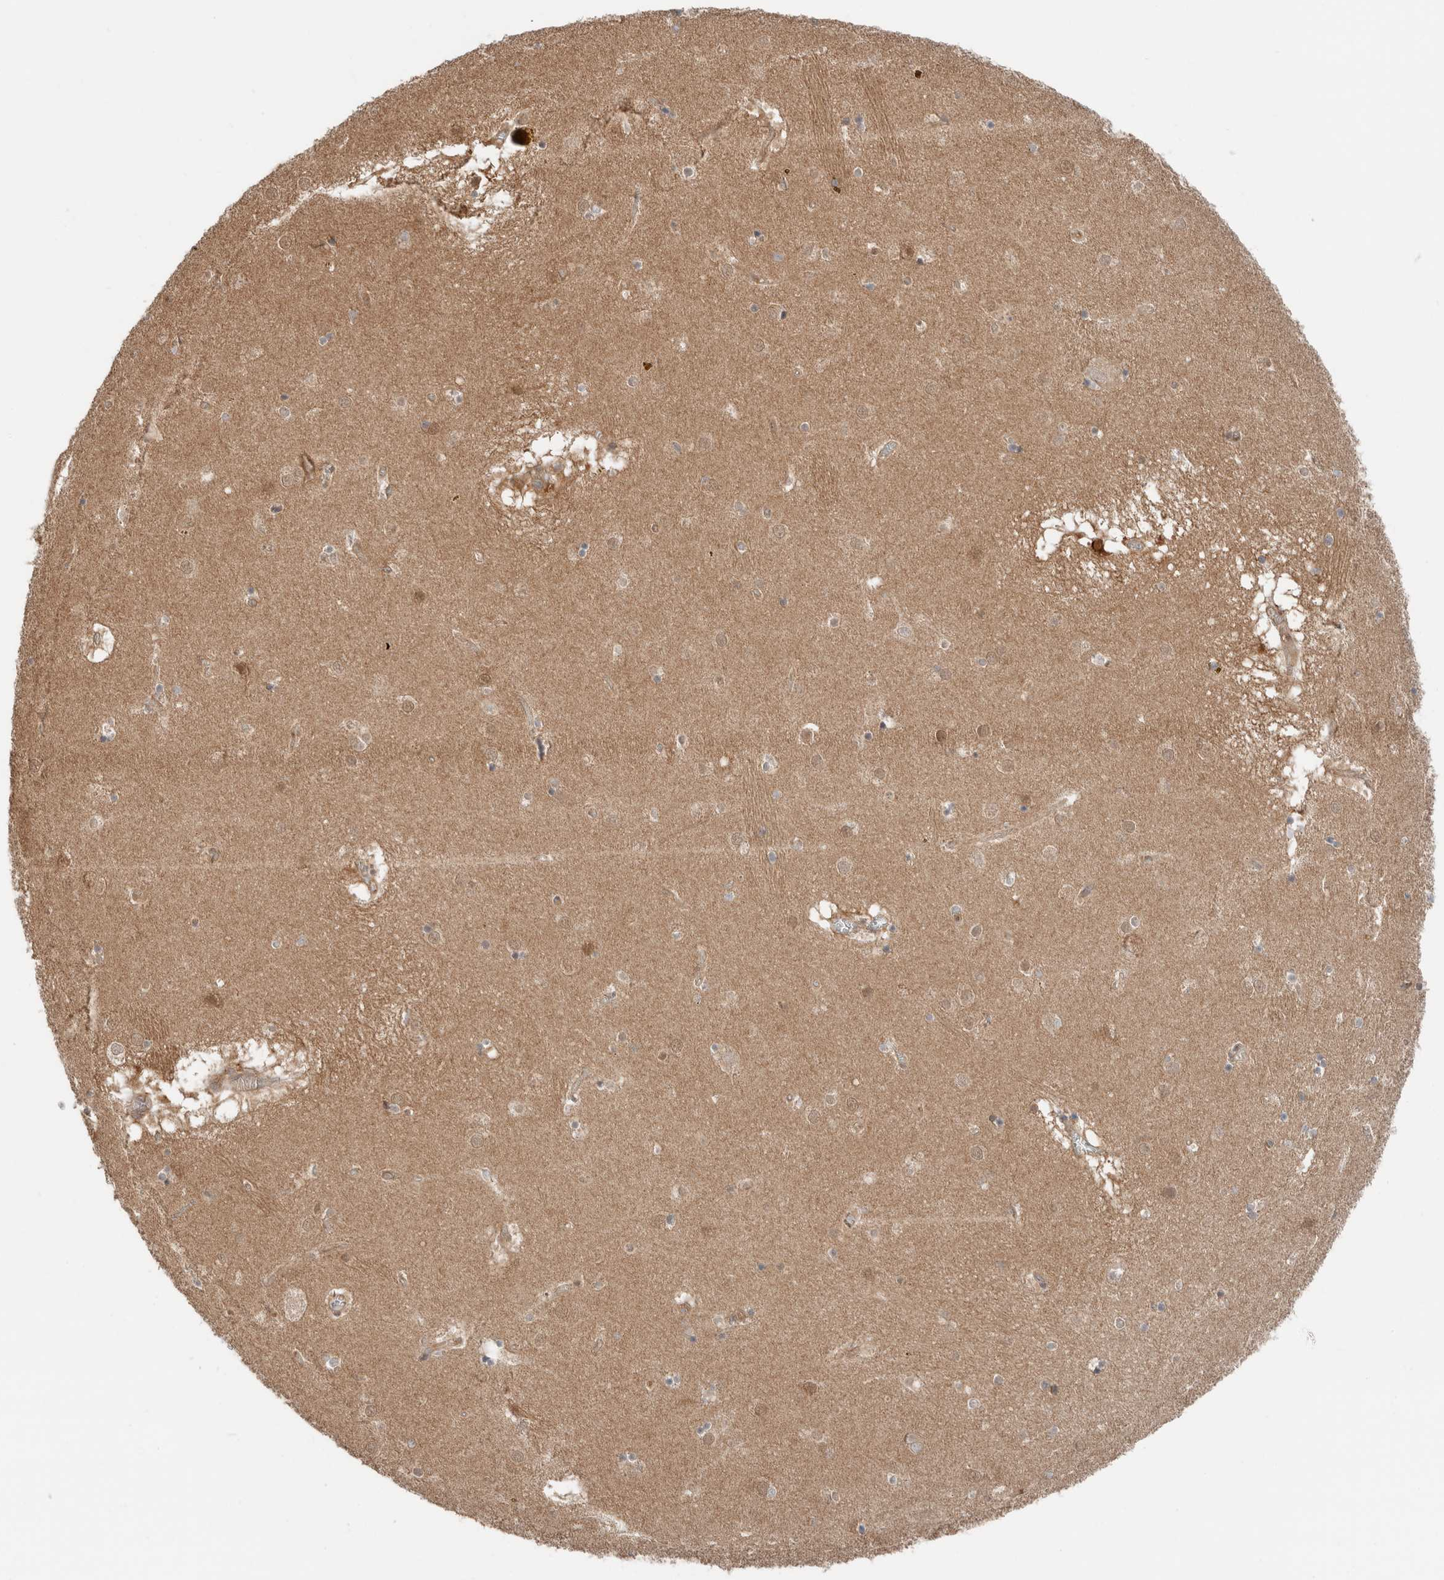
{"staining": {"intensity": "weak", "quantity": "<25%", "location": "nuclear"}, "tissue": "caudate", "cell_type": "Glial cells", "image_type": "normal", "snomed": [{"axis": "morphology", "description": "Normal tissue, NOS"}, {"axis": "topography", "description": "Lateral ventricle wall"}], "caption": "DAB immunohistochemical staining of unremarkable human caudate demonstrates no significant expression in glial cells.", "gene": "XPNPEP1", "patient": {"sex": "male", "age": 70}}